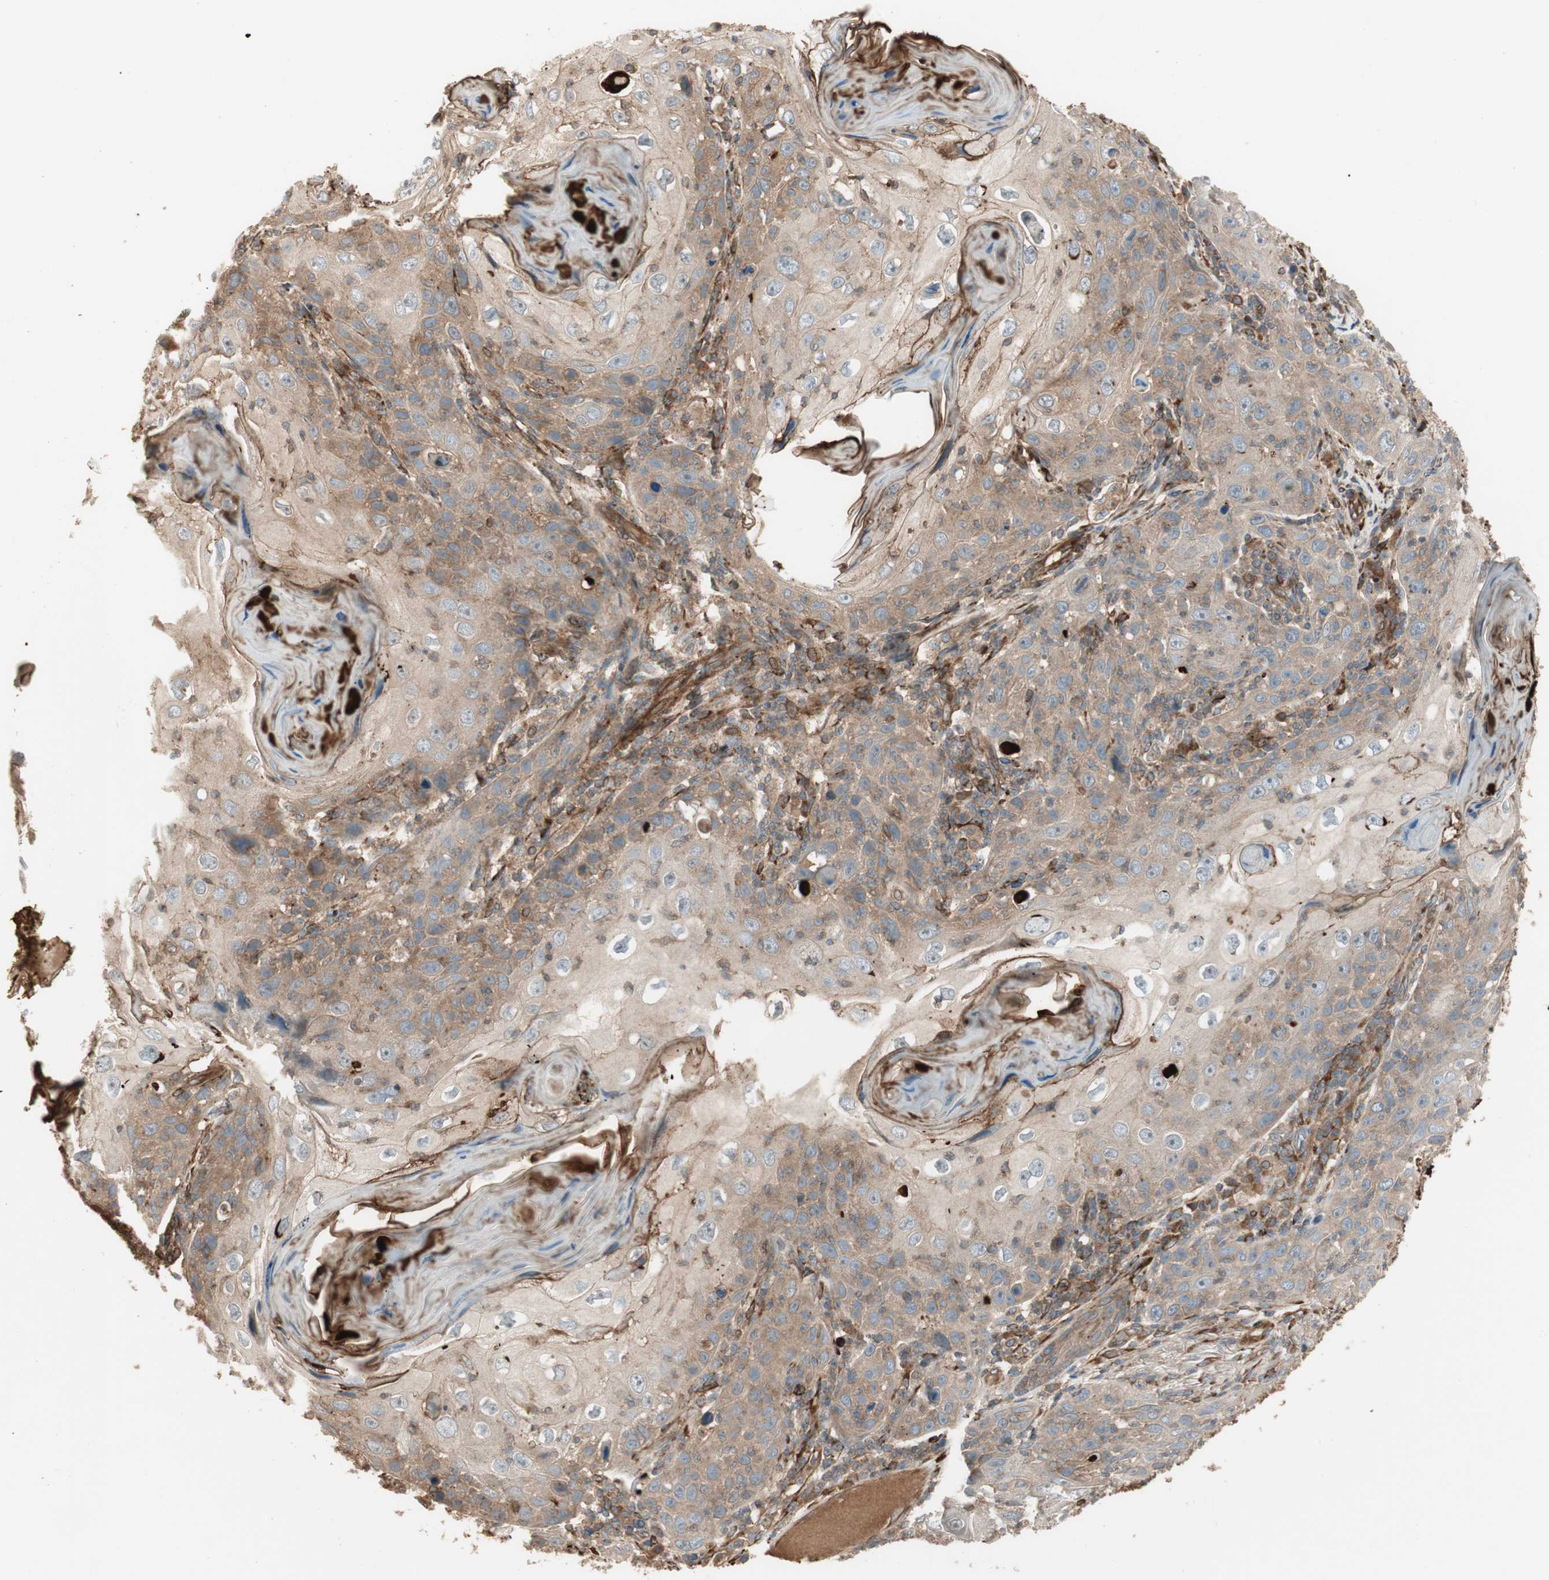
{"staining": {"intensity": "weak", "quantity": ">75%", "location": "cytoplasmic/membranous"}, "tissue": "skin cancer", "cell_type": "Tumor cells", "image_type": "cancer", "snomed": [{"axis": "morphology", "description": "Squamous cell carcinoma, NOS"}, {"axis": "topography", "description": "Skin"}], "caption": "IHC of skin cancer (squamous cell carcinoma) demonstrates low levels of weak cytoplasmic/membranous expression in about >75% of tumor cells.", "gene": "PRKG1", "patient": {"sex": "female", "age": 88}}